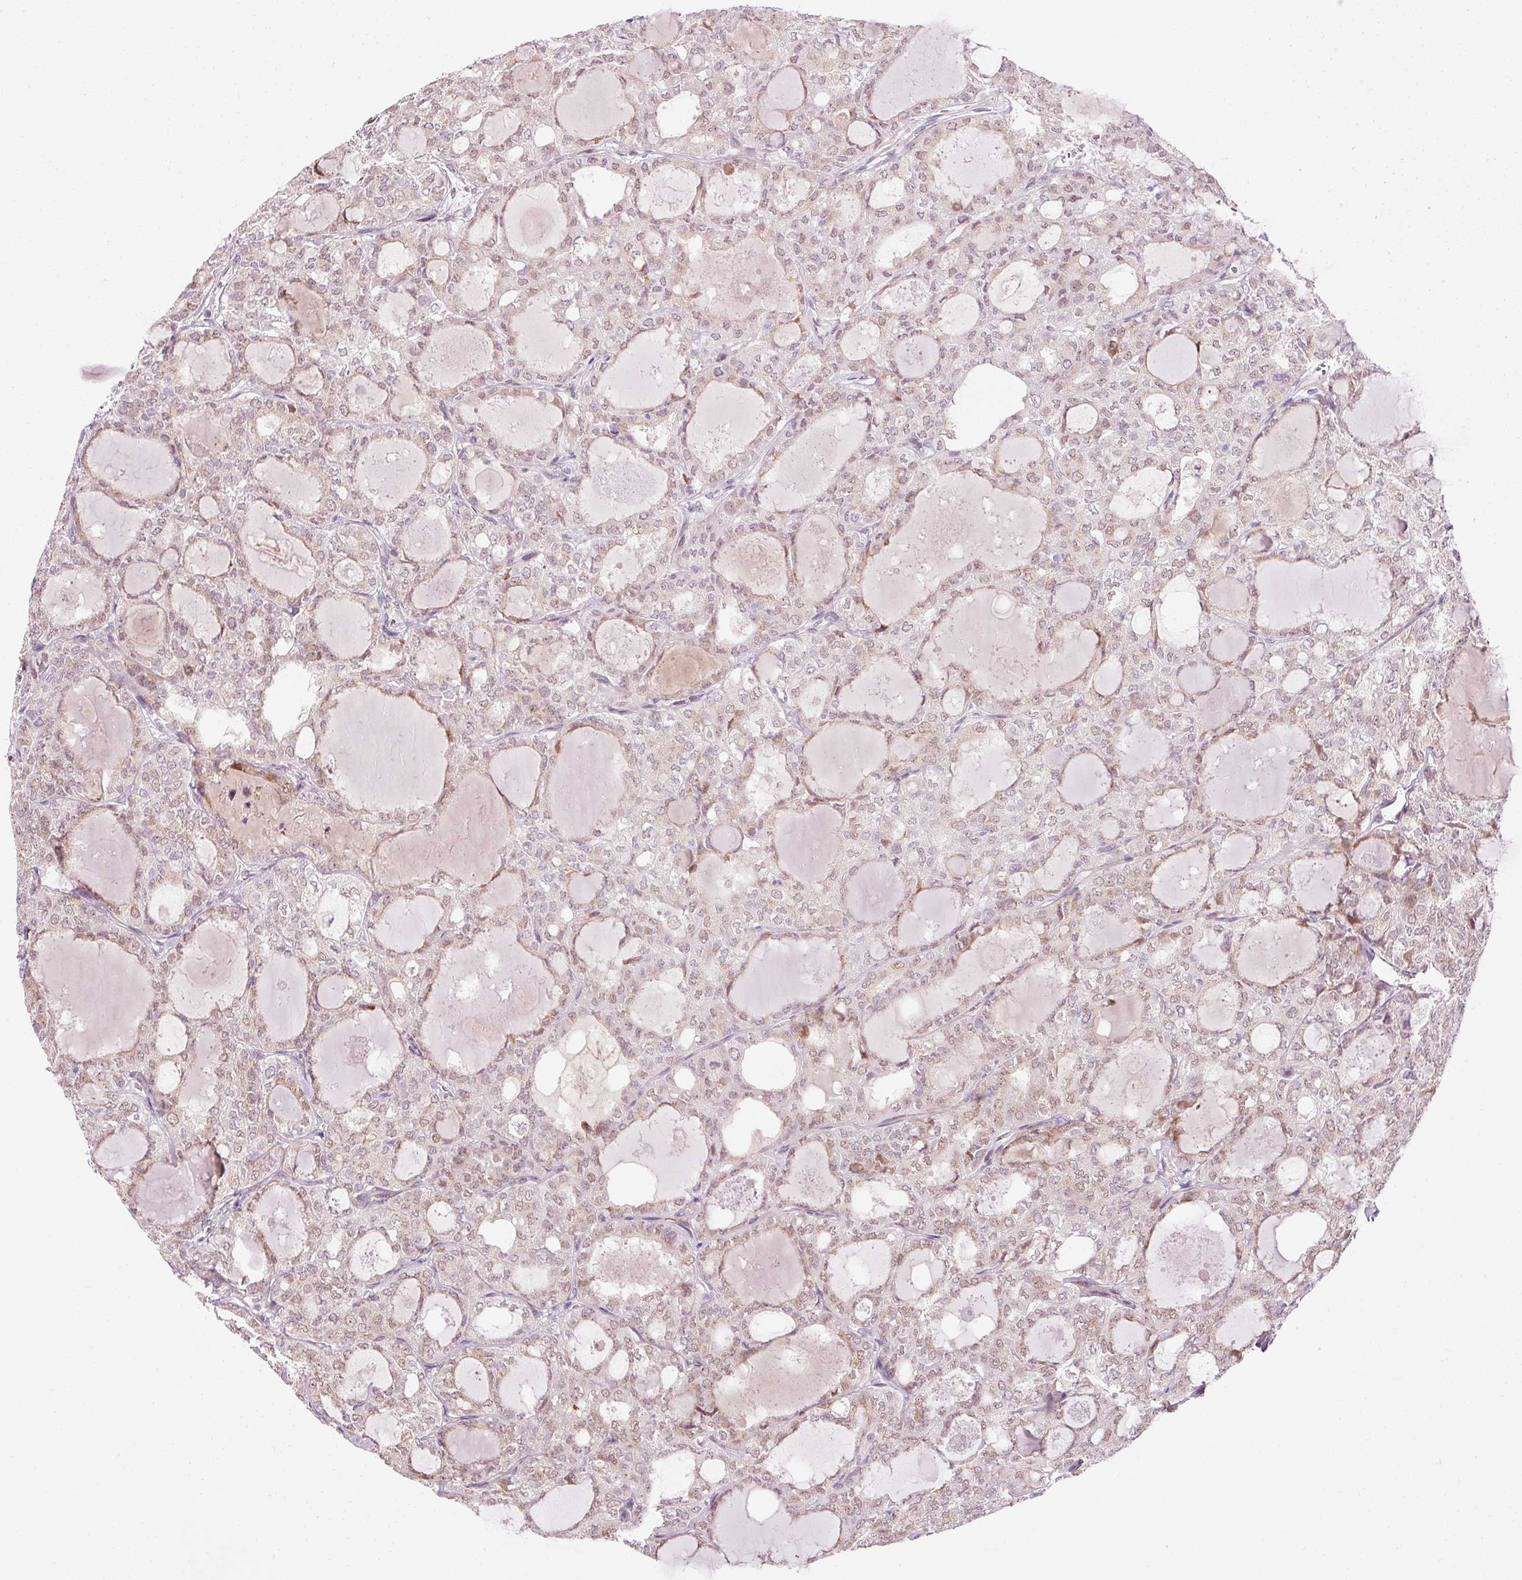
{"staining": {"intensity": "weak", "quantity": "25%-75%", "location": "nuclear"}, "tissue": "thyroid cancer", "cell_type": "Tumor cells", "image_type": "cancer", "snomed": [{"axis": "morphology", "description": "Follicular adenoma carcinoma, NOS"}, {"axis": "topography", "description": "Thyroid gland"}], "caption": "IHC of human thyroid cancer shows low levels of weak nuclear staining in about 25%-75% of tumor cells.", "gene": "ANKRD20A1", "patient": {"sex": "male", "age": 75}}